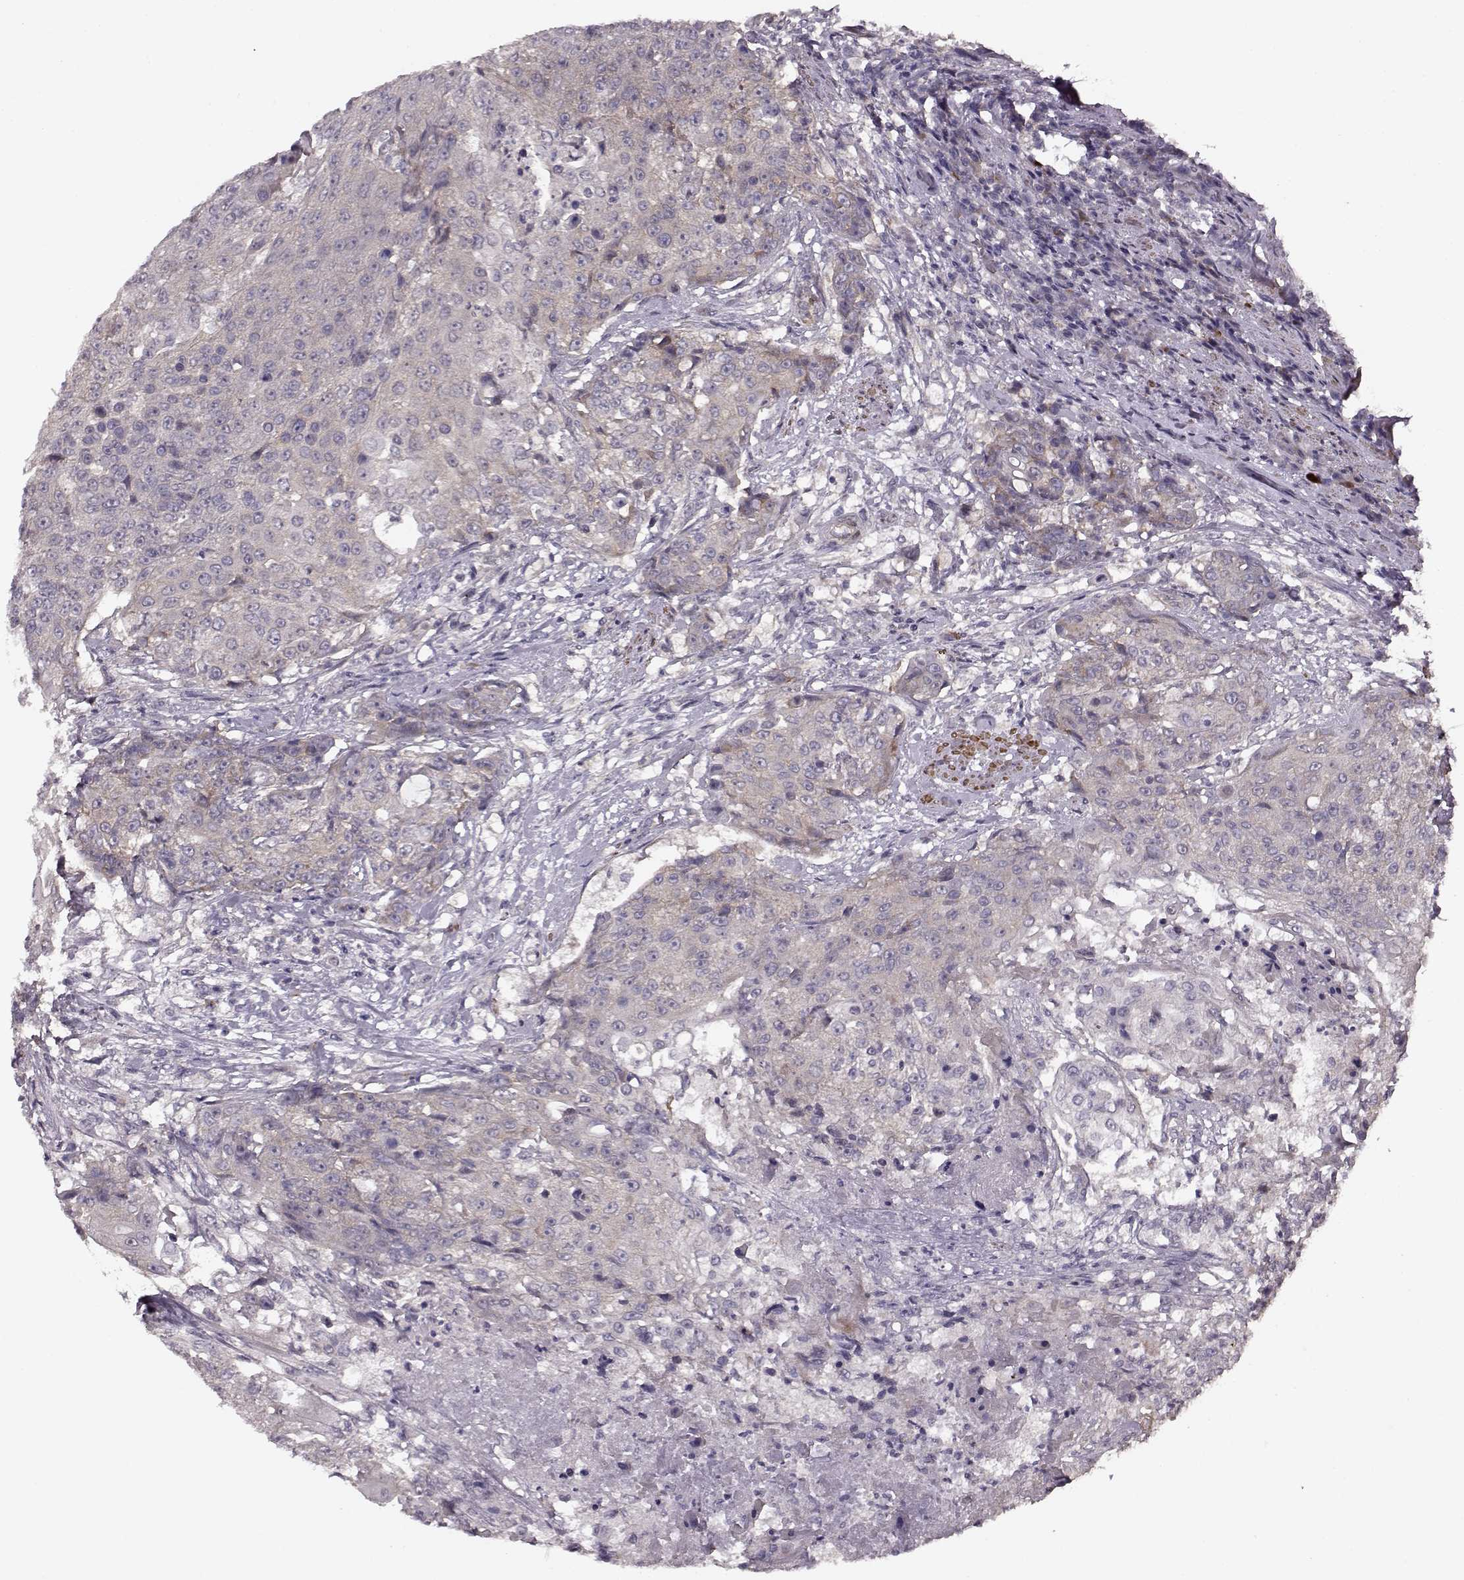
{"staining": {"intensity": "weak", "quantity": "<25%", "location": "cytoplasmic/membranous"}, "tissue": "urothelial cancer", "cell_type": "Tumor cells", "image_type": "cancer", "snomed": [{"axis": "morphology", "description": "Urothelial carcinoma, High grade"}, {"axis": "topography", "description": "Urinary bladder"}], "caption": "High-grade urothelial carcinoma was stained to show a protein in brown. There is no significant staining in tumor cells.", "gene": "SLAIN2", "patient": {"sex": "female", "age": 63}}